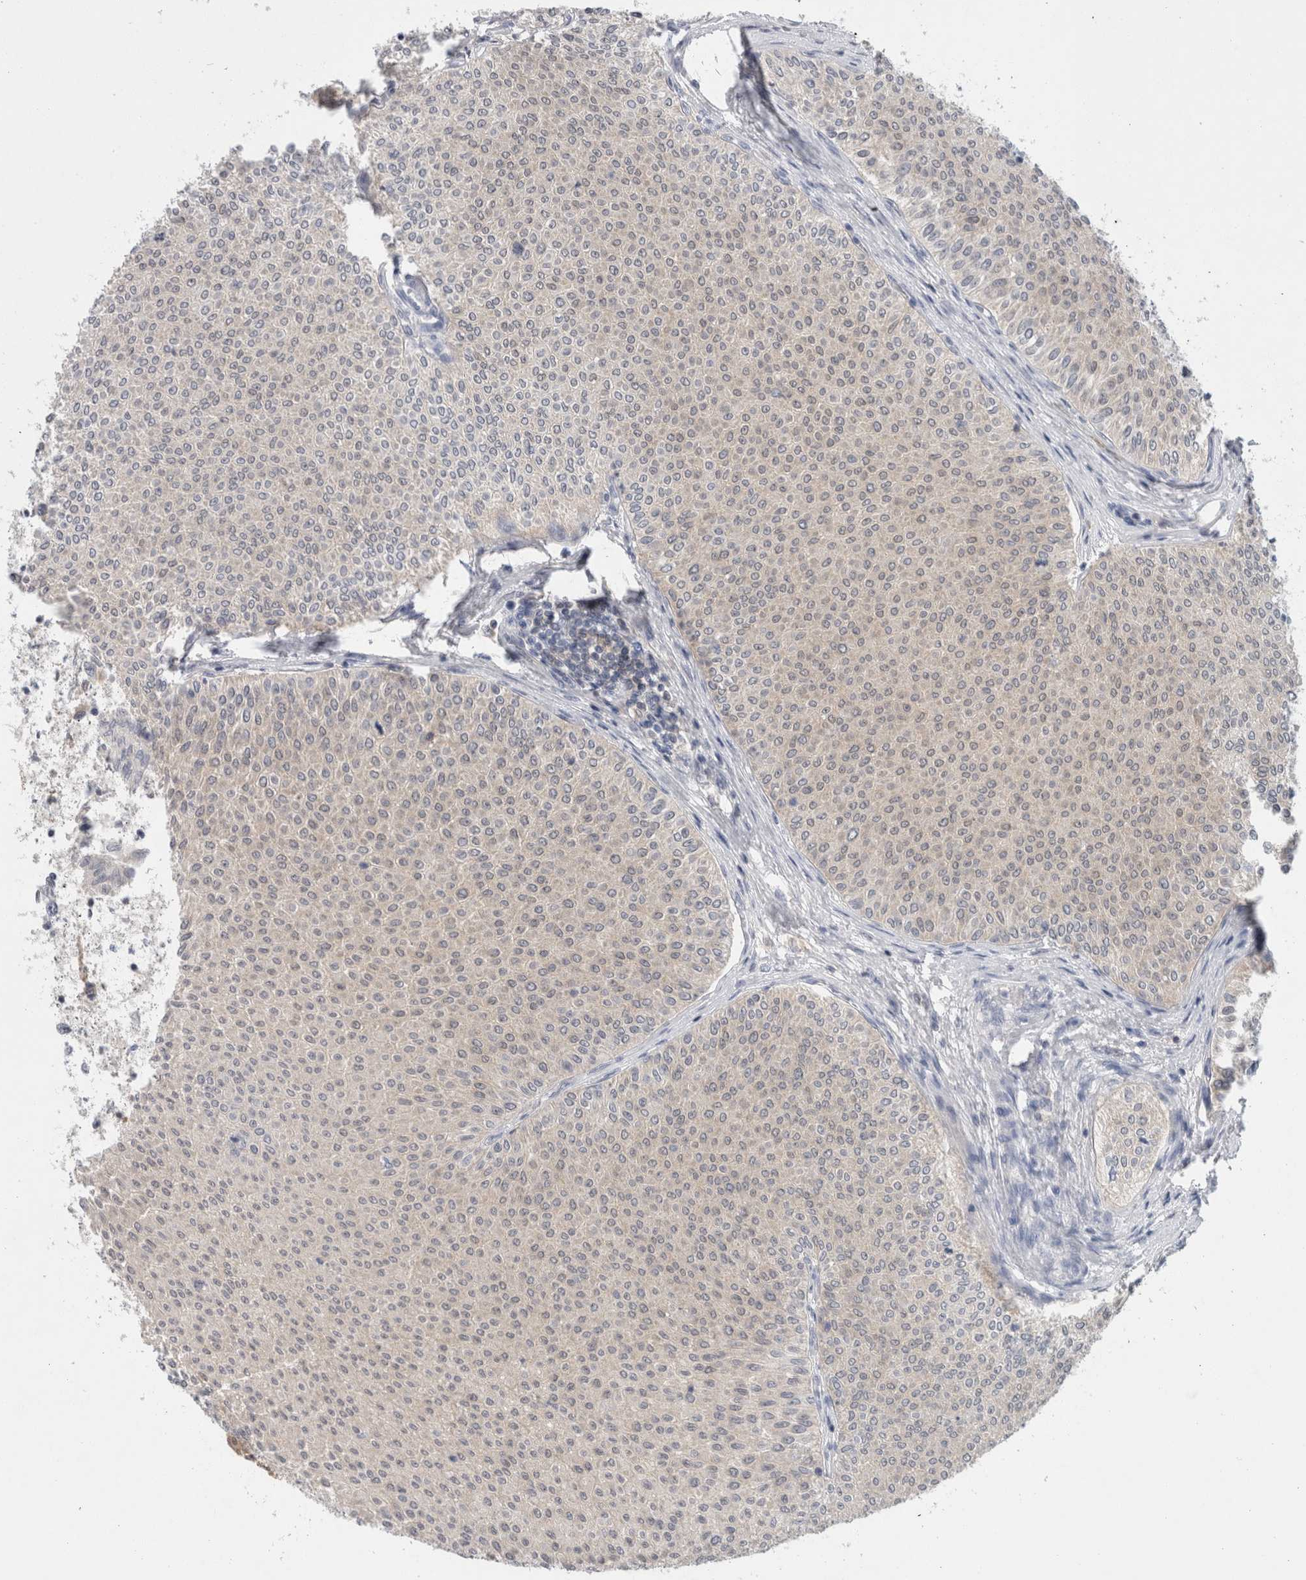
{"staining": {"intensity": "negative", "quantity": "none", "location": "none"}, "tissue": "urothelial cancer", "cell_type": "Tumor cells", "image_type": "cancer", "snomed": [{"axis": "morphology", "description": "Urothelial carcinoma, Low grade"}, {"axis": "topography", "description": "Urinary bladder"}], "caption": "DAB immunohistochemical staining of human low-grade urothelial carcinoma displays no significant positivity in tumor cells.", "gene": "CASP6", "patient": {"sex": "male", "age": 78}}